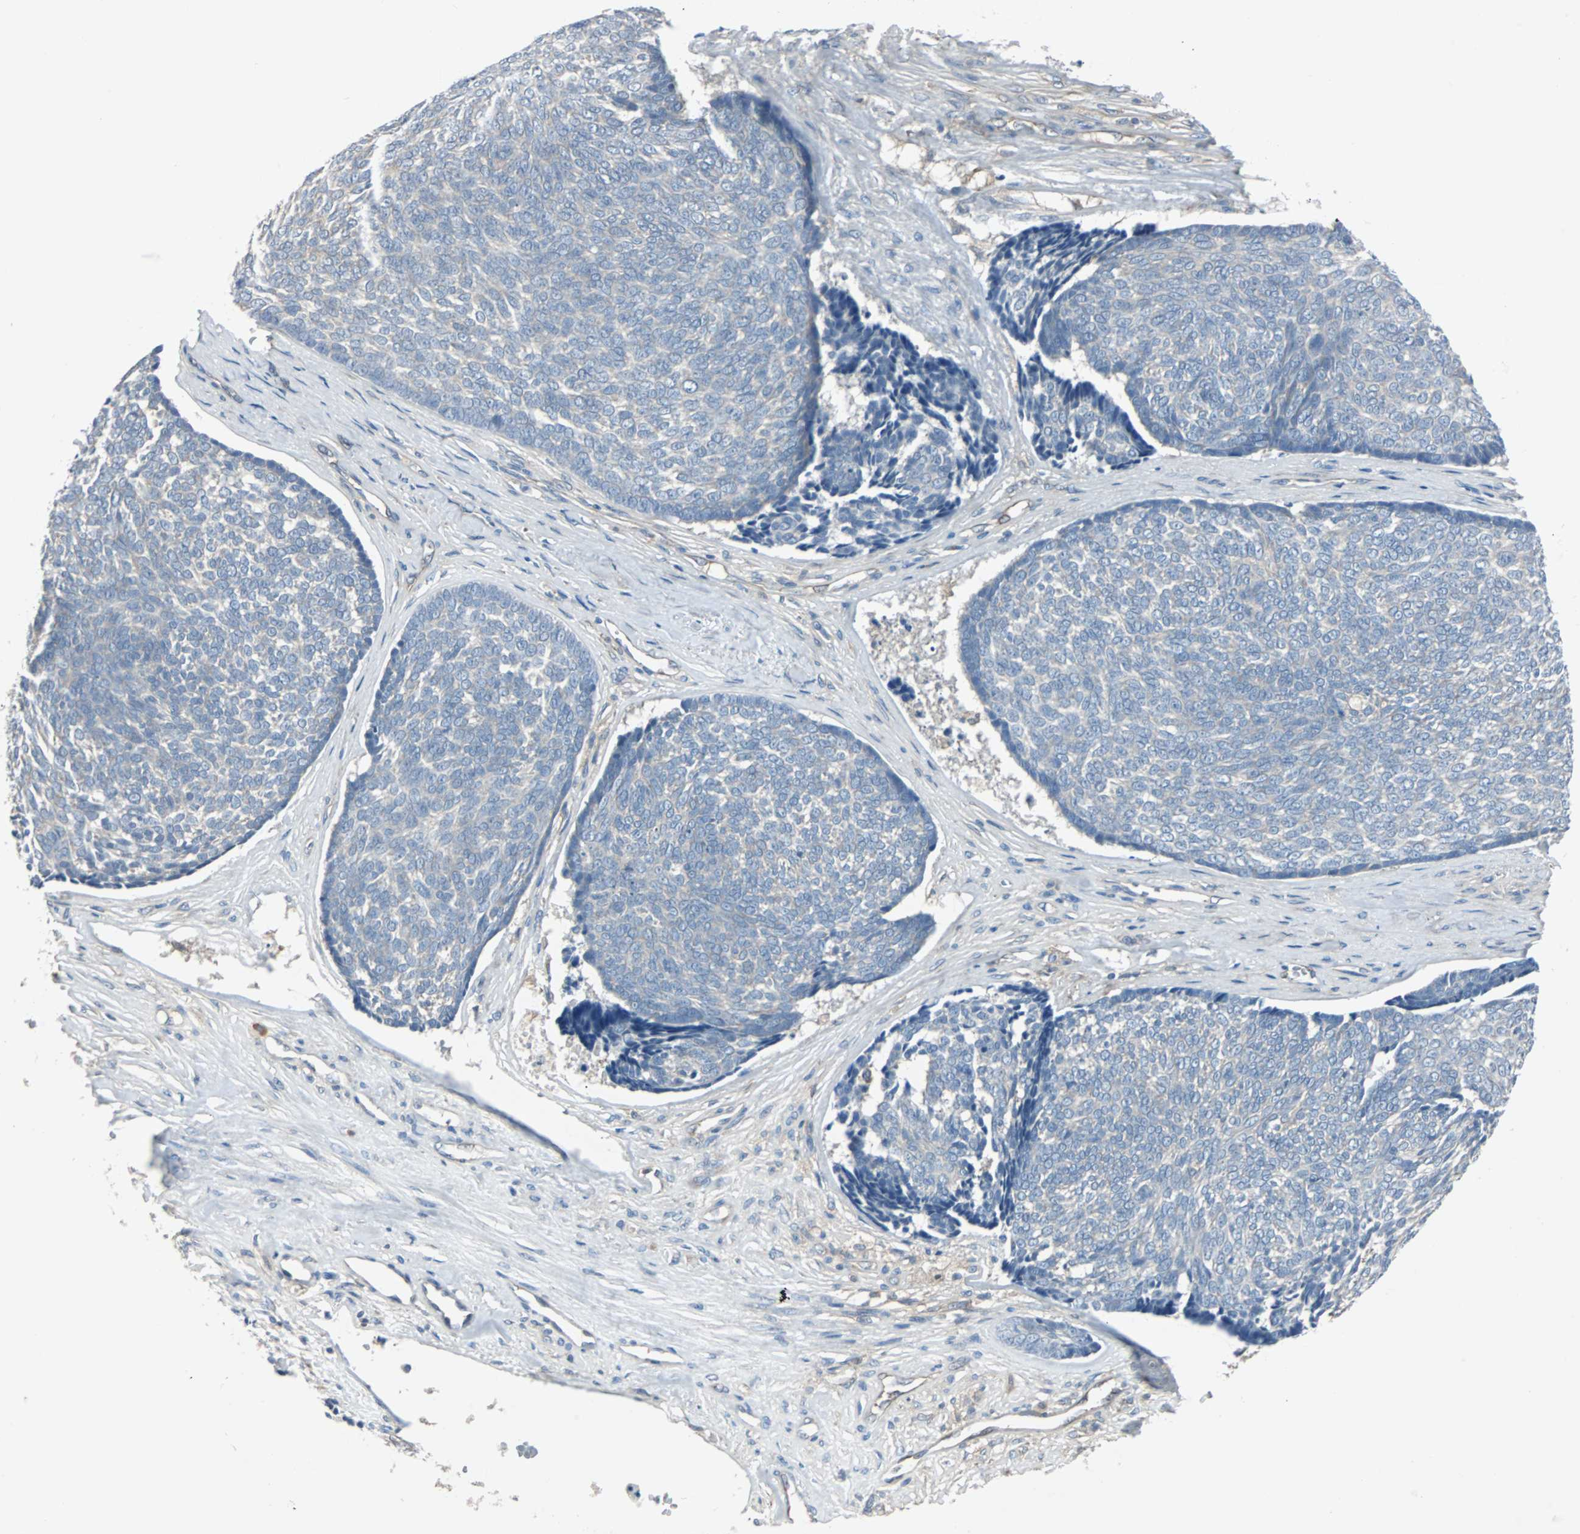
{"staining": {"intensity": "weak", "quantity": "25%-75%", "location": "cytoplasmic/membranous"}, "tissue": "skin cancer", "cell_type": "Tumor cells", "image_type": "cancer", "snomed": [{"axis": "morphology", "description": "Basal cell carcinoma"}, {"axis": "topography", "description": "Skin"}], "caption": "A micrograph of human skin cancer (basal cell carcinoma) stained for a protein shows weak cytoplasmic/membranous brown staining in tumor cells.", "gene": "SWAP70", "patient": {"sex": "male", "age": 84}}